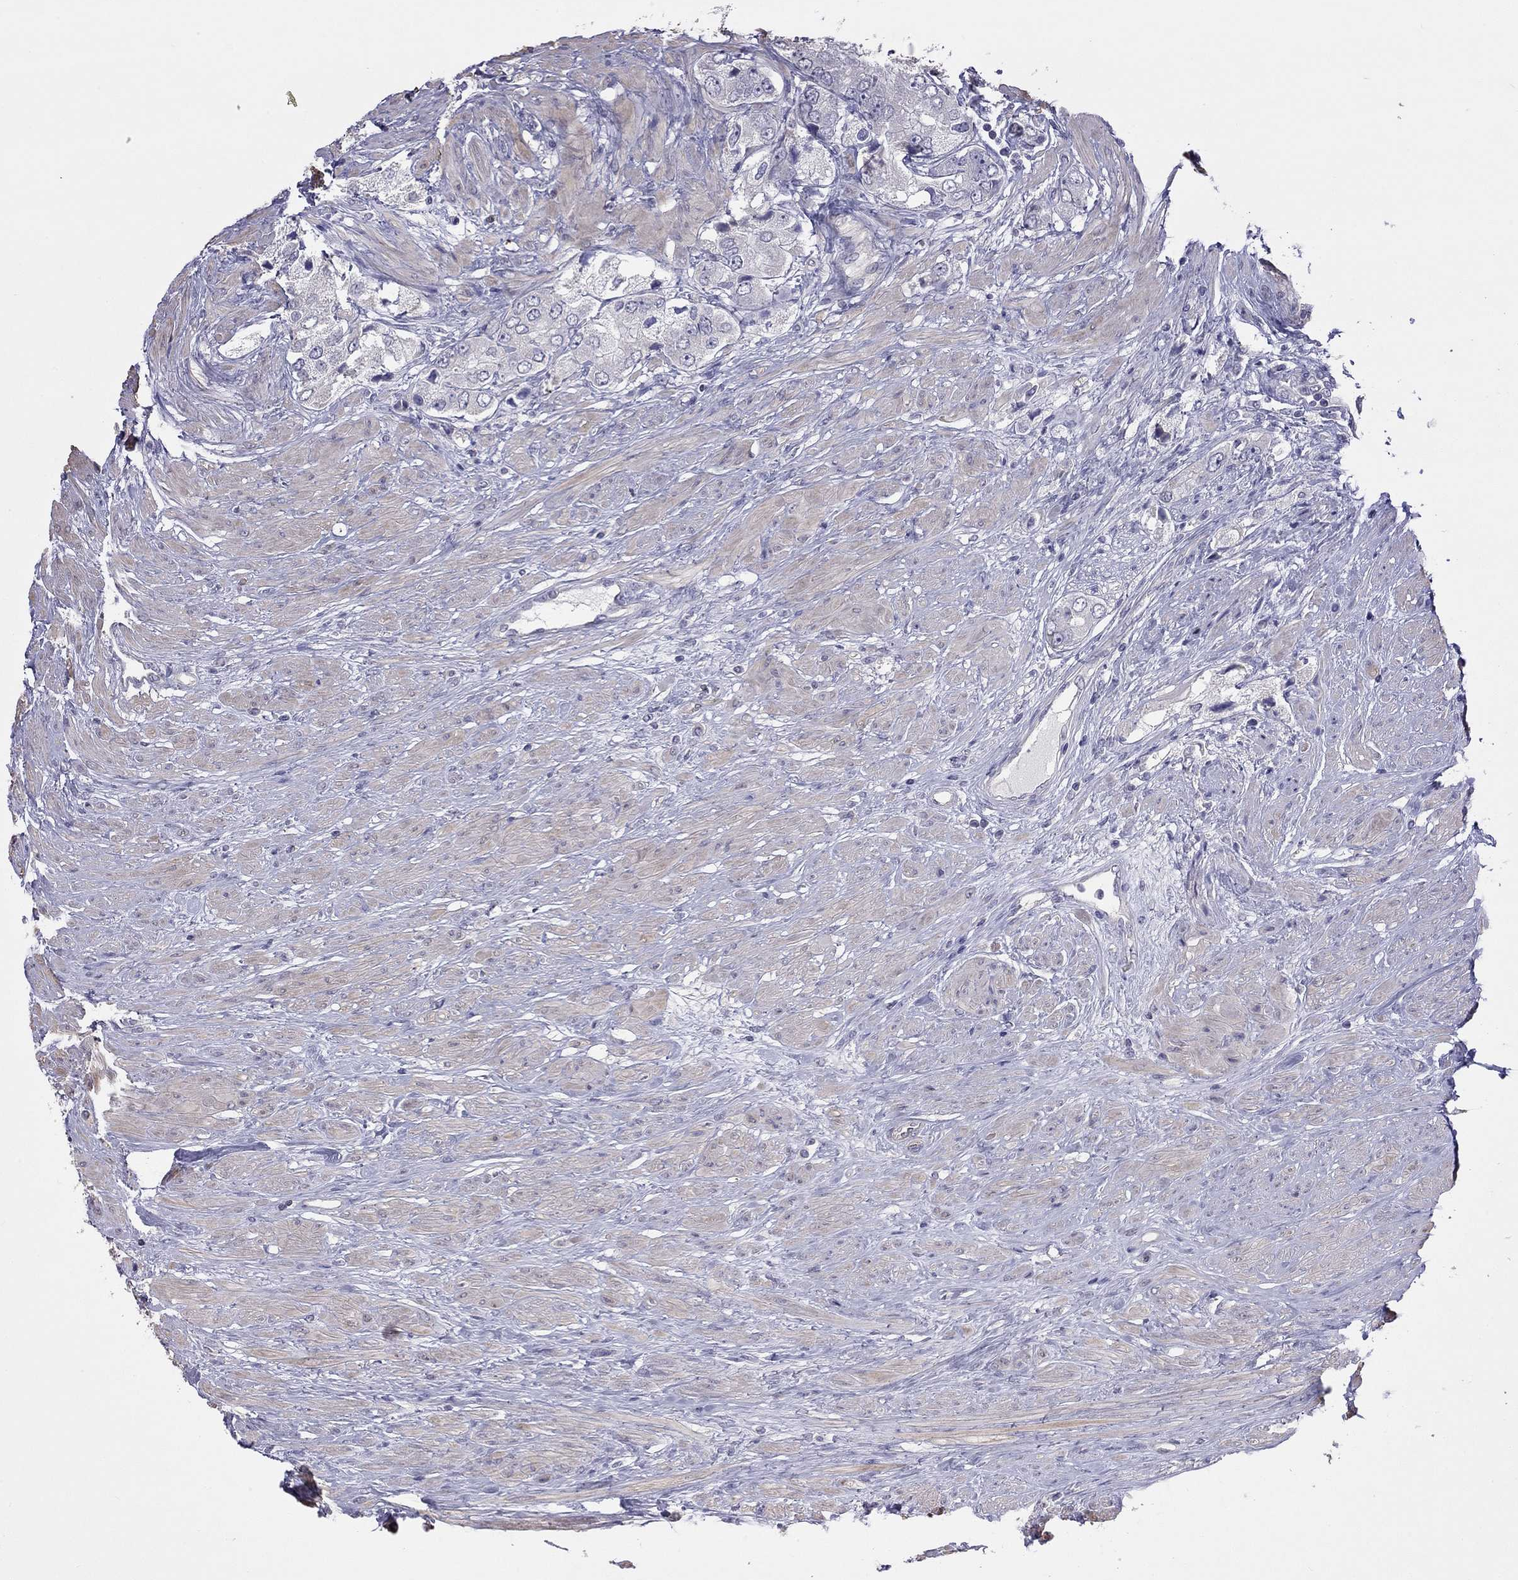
{"staining": {"intensity": "negative", "quantity": "none", "location": "none"}, "tissue": "prostate cancer", "cell_type": "Tumor cells", "image_type": "cancer", "snomed": [{"axis": "morphology", "description": "Adenocarcinoma, Low grade"}, {"axis": "topography", "description": "Prostate"}], "caption": "The IHC histopathology image has no significant expression in tumor cells of adenocarcinoma (low-grade) (prostate) tissue.", "gene": "FEZ1", "patient": {"sex": "male", "age": 69}}